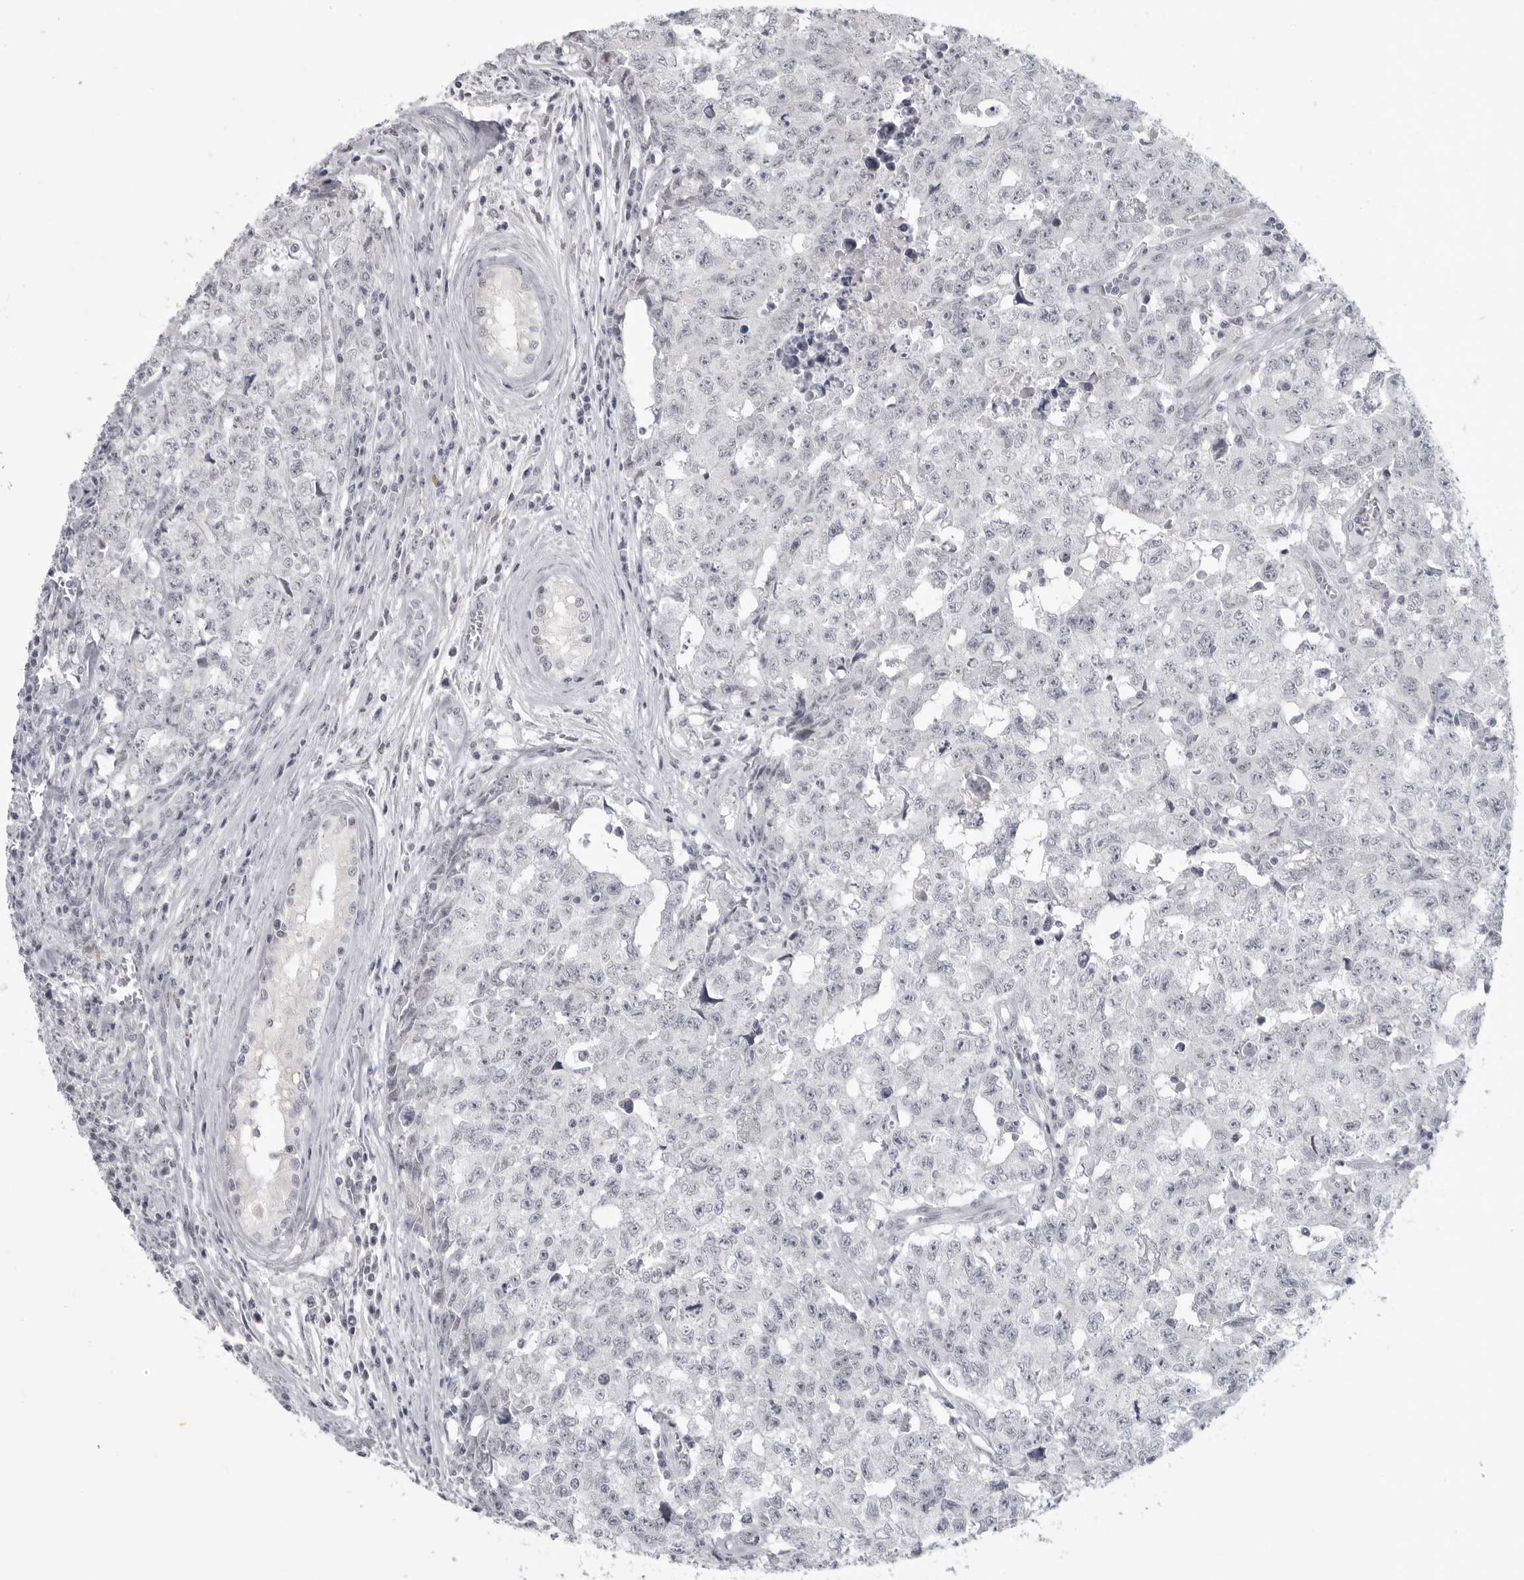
{"staining": {"intensity": "negative", "quantity": "none", "location": "none"}, "tissue": "testis cancer", "cell_type": "Tumor cells", "image_type": "cancer", "snomed": [{"axis": "morphology", "description": "Carcinoma, Embryonal, NOS"}, {"axis": "topography", "description": "Testis"}], "caption": "This is an immunohistochemistry (IHC) photomicrograph of human testis cancer (embryonal carcinoma). There is no positivity in tumor cells.", "gene": "TCTN3", "patient": {"sex": "male", "age": 28}}